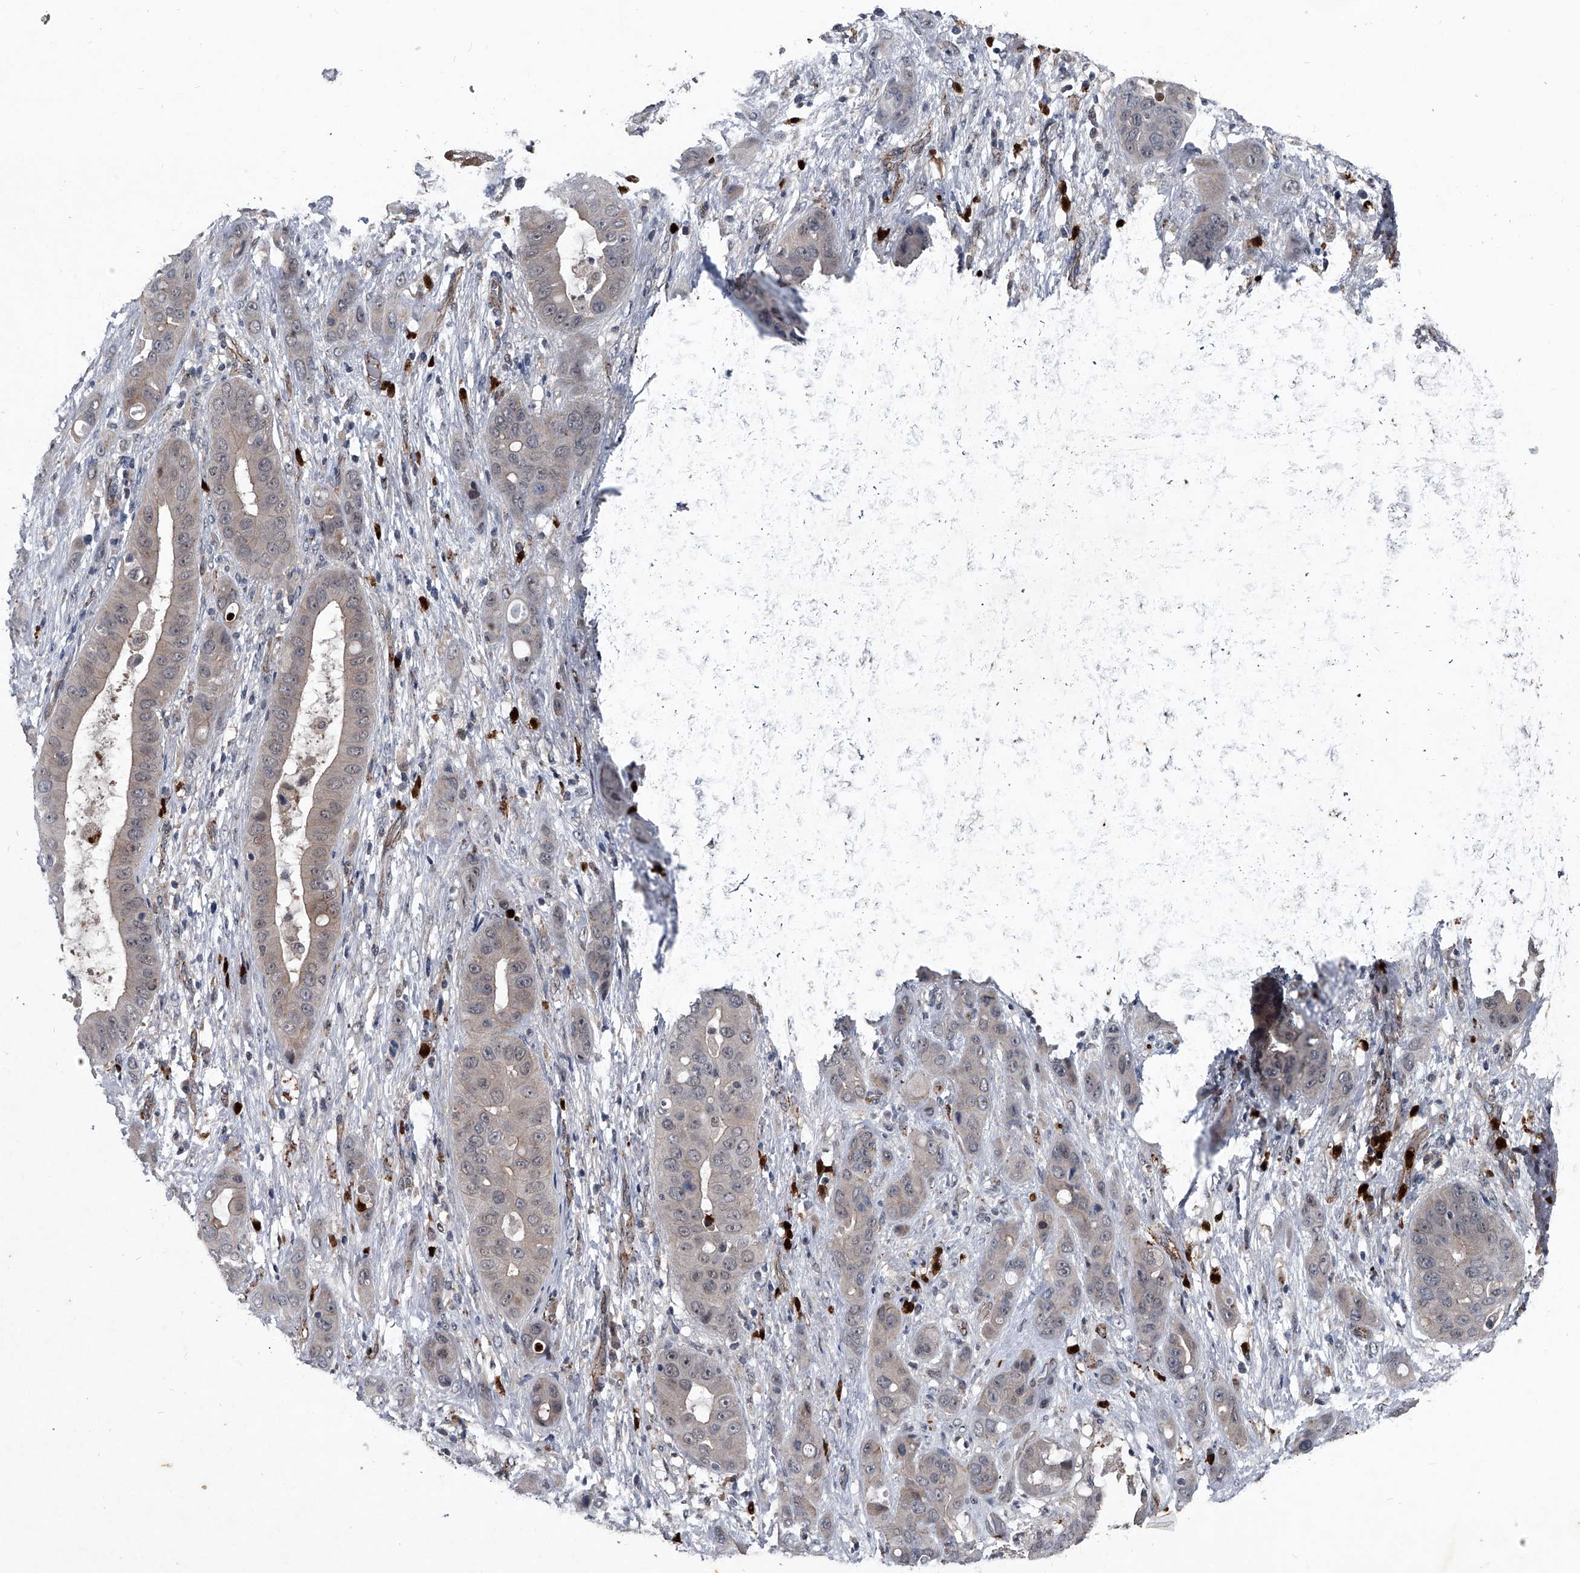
{"staining": {"intensity": "weak", "quantity": "25%-75%", "location": "cytoplasmic/membranous,nuclear"}, "tissue": "liver cancer", "cell_type": "Tumor cells", "image_type": "cancer", "snomed": [{"axis": "morphology", "description": "Cholangiocarcinoma"}, {"axis": "topography", "description": "Liver"}], "caption": "A low amount of weak cytoplasmic/membranous and nuclear staining is identified in approximately 25%-75% of tumor cells in cholangiocarcinoma (liver) tissue.", "gene": "MAPKAP1", "patient": {"sex": "female", "age": 52}}